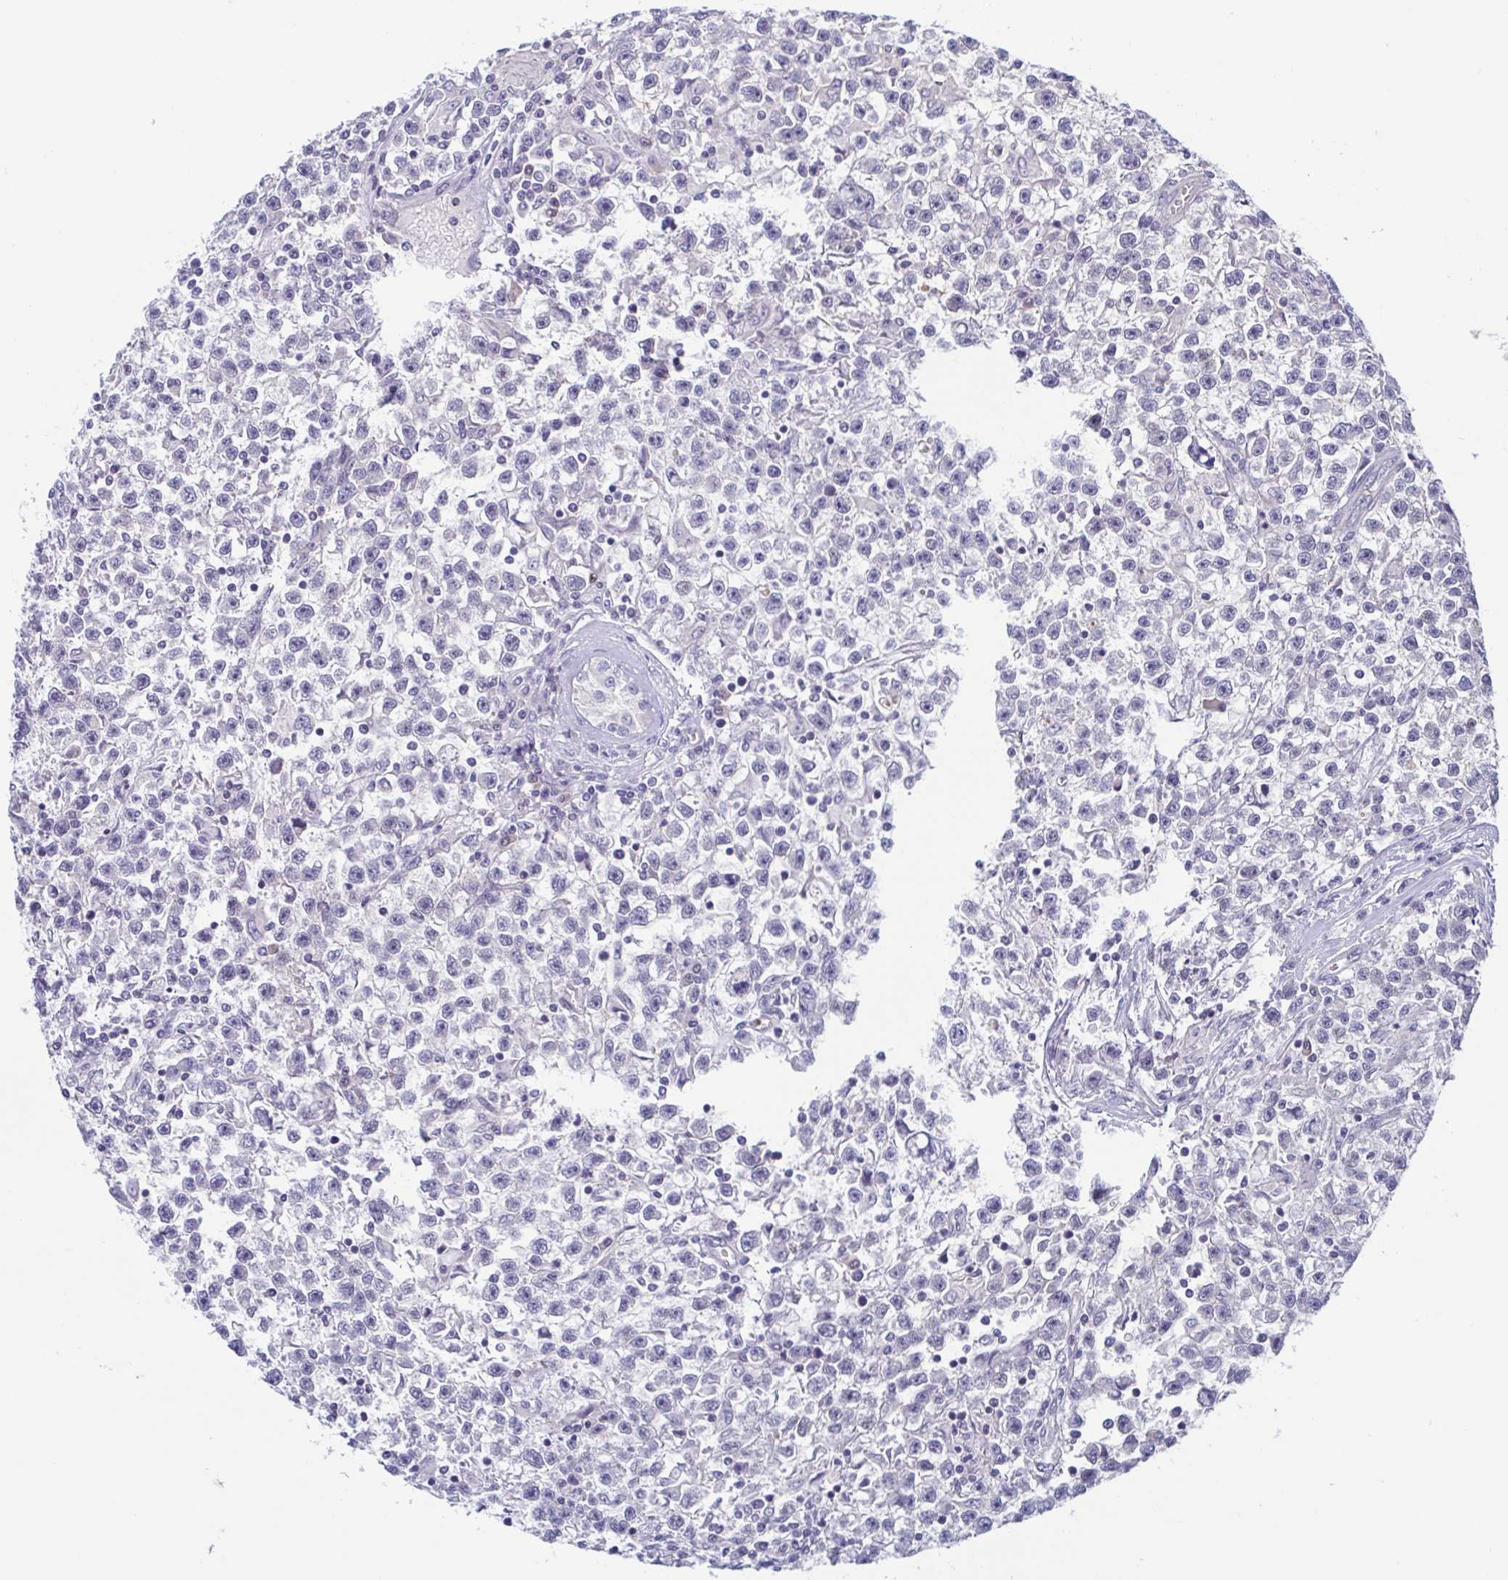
{"staining": {"intensity": "negative", "quantity": "none", "location": "none"}, "tissue": "testis cancer", "cell_type": "Tumor cells", "image_type": "cancer", "snomed": [{"axis": "morphology", "description": "Seminoma, NOS"}, {"axis": "topography", "description": "Testis"}], "caption": "Testis seminoma stained for a protein using immunohistochemistry shows no staining tumor cells.", "gene": "LRRC38", "patient": {"sex": "male", "age": 31}}